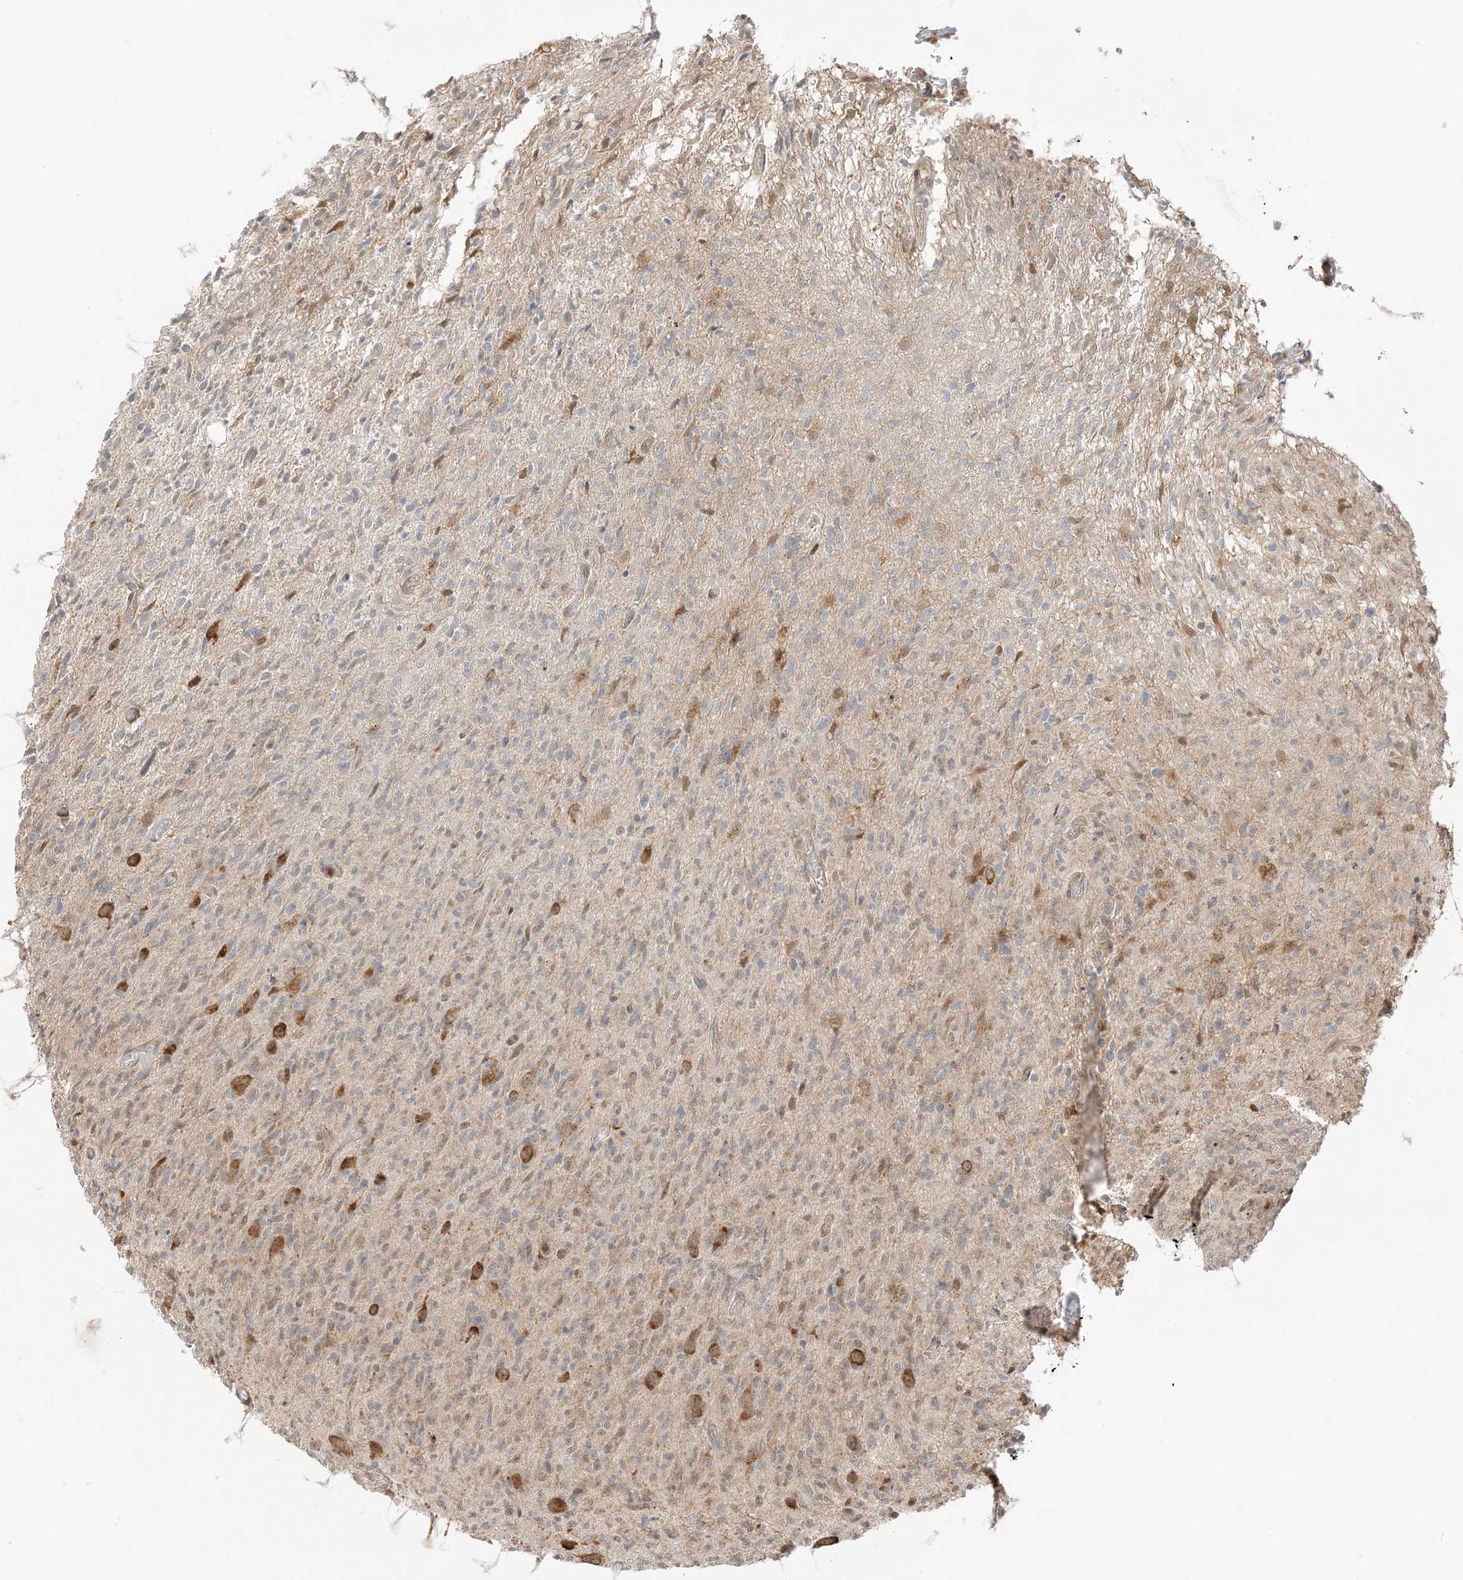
{"staining": {"intensity": "negative", "quantity": "none", "location": "none"}, "tissue": "glioma", "cell_type": "Tumor cells", "image_type": "cancer", "snomed": [{"axis": "morphology", "description": "Glioma, malignant, High grade"}, {"axis": "topography", "description": "Brain"}], "caption": "Protein analysis of glioma reveals no significant expression in tumor cells.", "gene": "UBAP2L", "patient": {"sex": "female", "age": 57}}